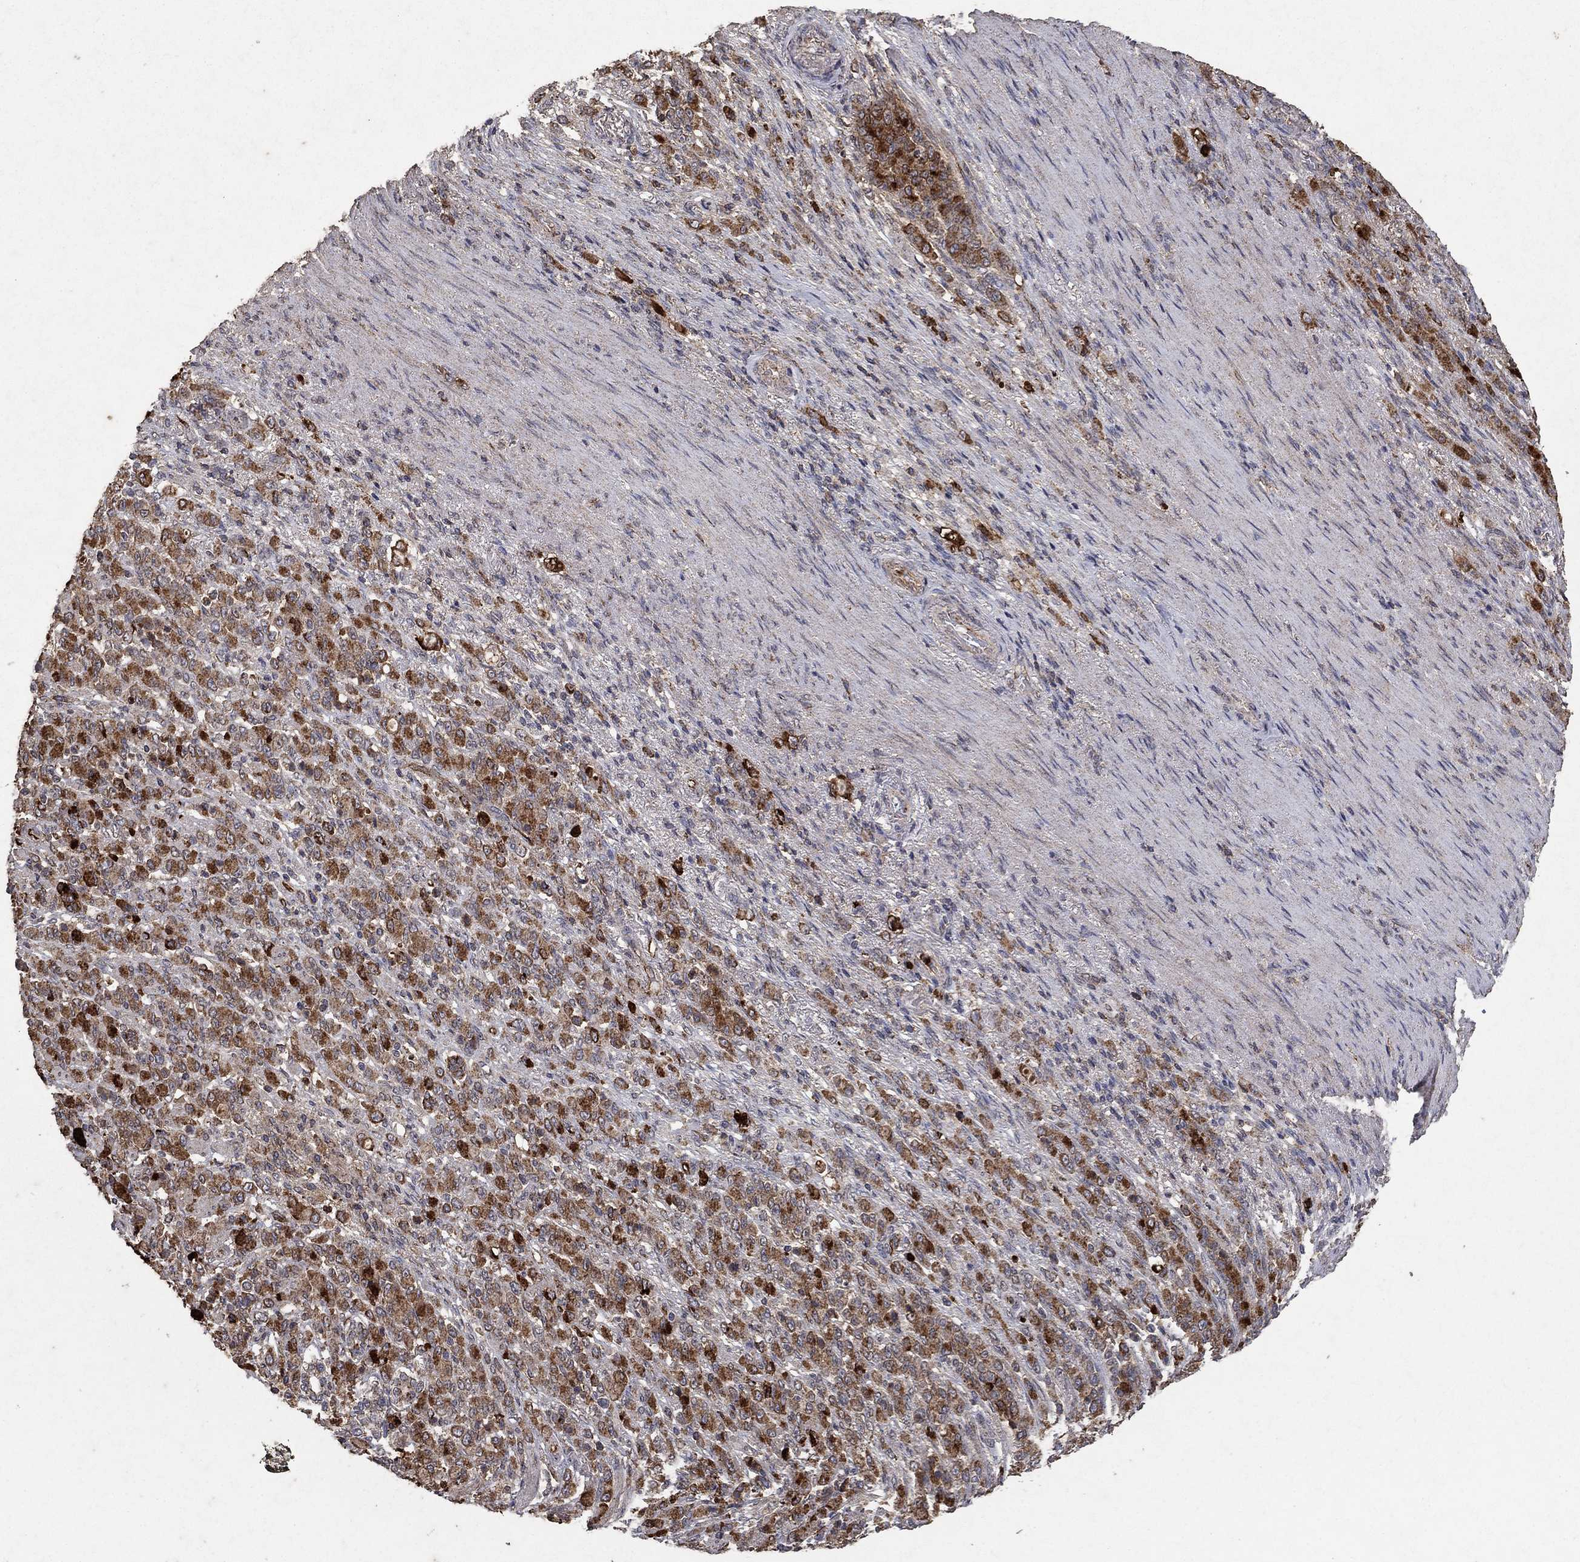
{"staining": {"intensity": "moderate", "quantity": "25%-75%", "location": "cytoplasmic/membranous"}, "tissue": "stomach cancer", "cell_type": "Tumor cells", "image_type": "cancer", "snomed": [{"axis": "morphology", "description": "Normal tissue, NOS"}, {"axis": "morphology", "description": "Adenocarcinoma, NOS"}, {"axis": "topography", "description": "Stomach"}], "caption": "Protein expression analysis of stomach adenocarcinoma demonstrates moderate cytoplasmic/membranous positivity in about 25%-75% of tumor cells.", "gene": "CD24", "patient": {"sex": "female", "age": 79}}